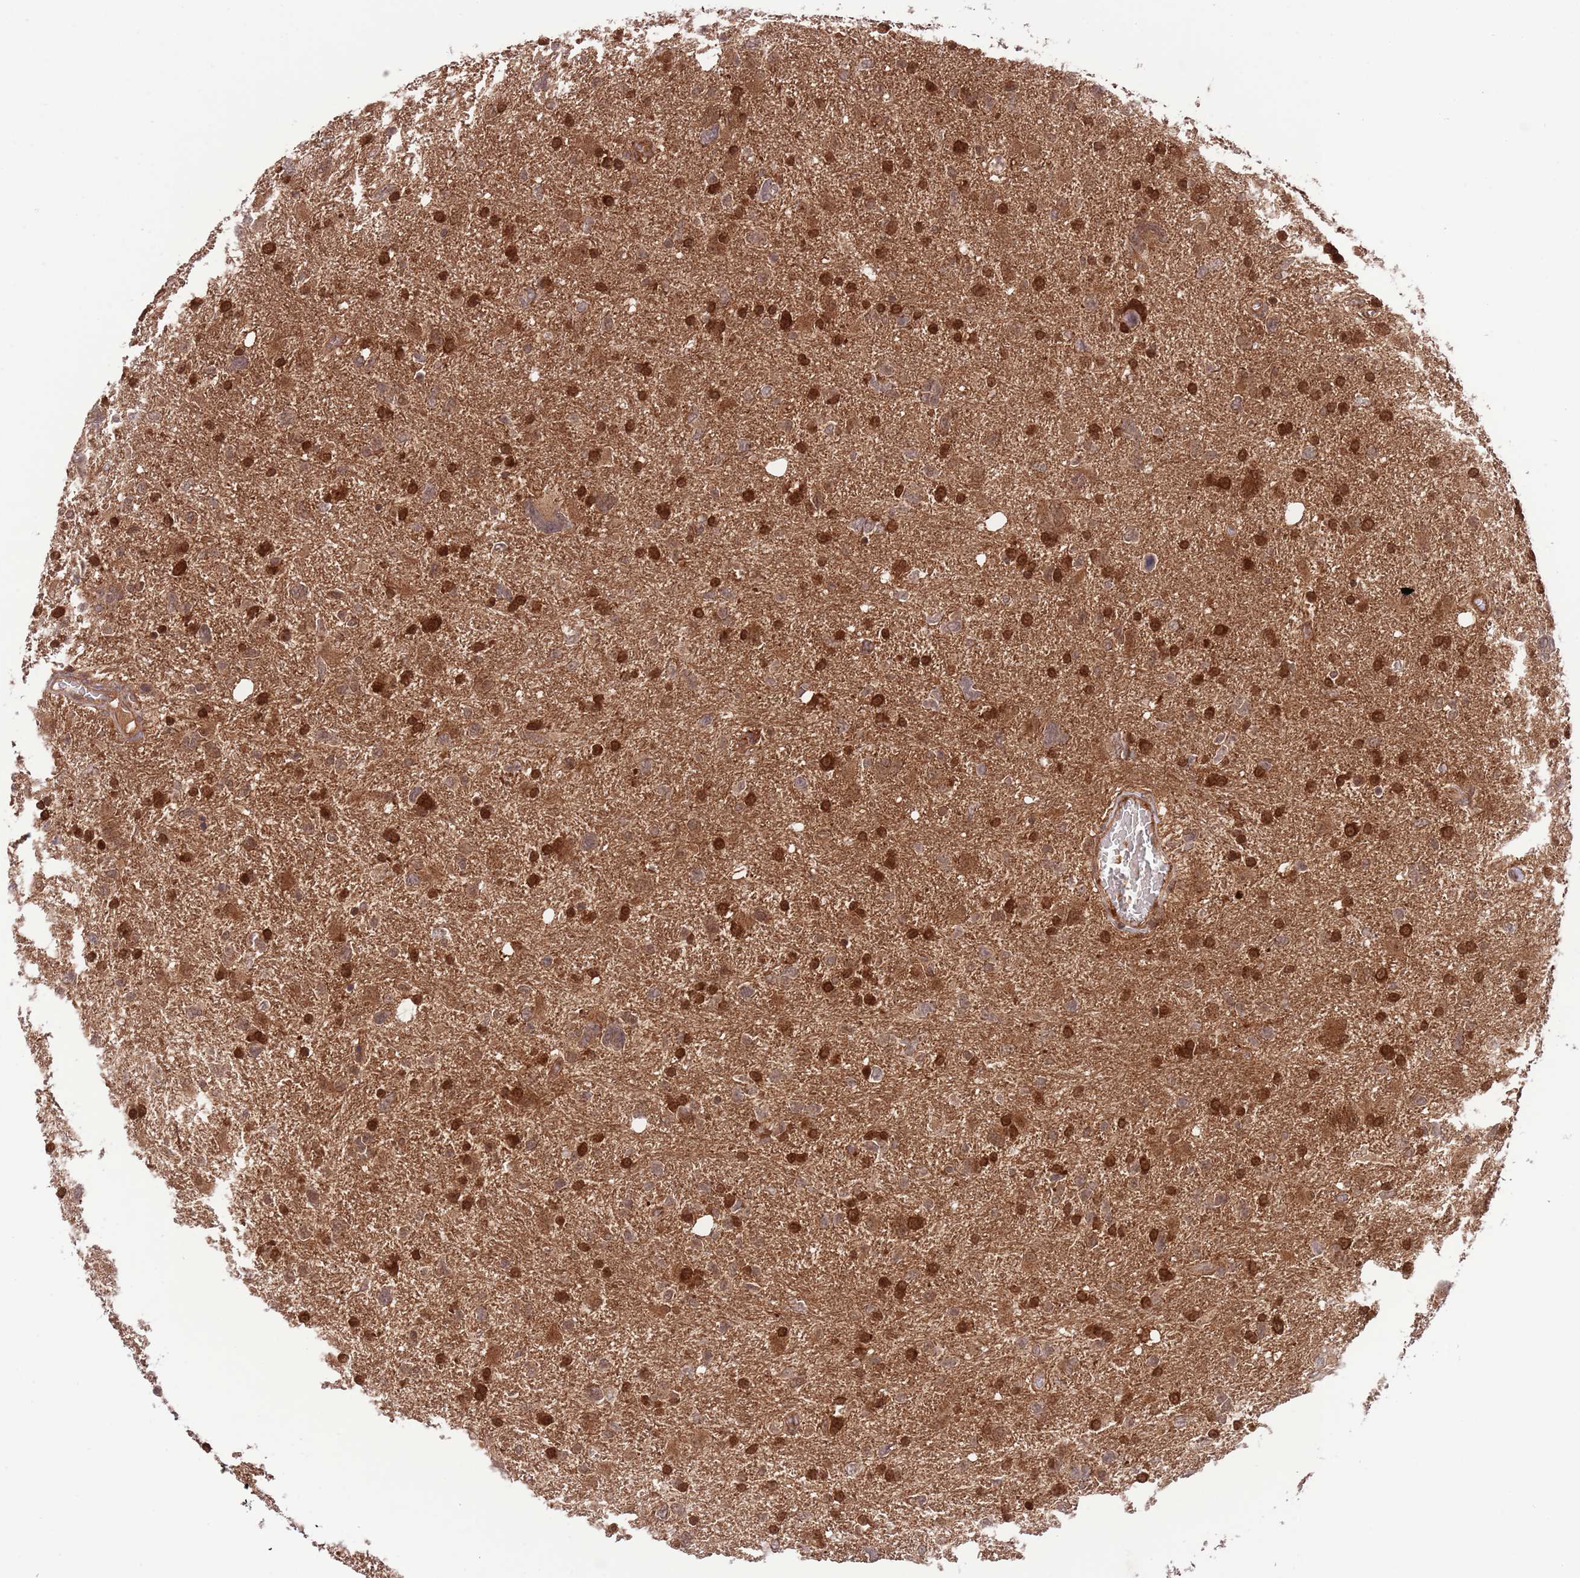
{"staining": {"intensity": "strong", "quantity": ">75%", "location": "cytoplasmic/membranous,nuclear"}, "tissue": "glioma", "cell_type": "Tumor cells", "image_type": "cancer", "snomed": [{"axis": "morphology", "description": "Glioma, malignant, High grade"}, {"axis": "topography", "description": "Brain"}], "caption": "An IHC histopathology image of tumor tissue is shown. Protein staining in brown labels strong cytoplasmic/membranous and nuclear positivity in glioma within tumor cells.", "gene": "HDHD2", "patient": {"sex": "male", "age": 61}}